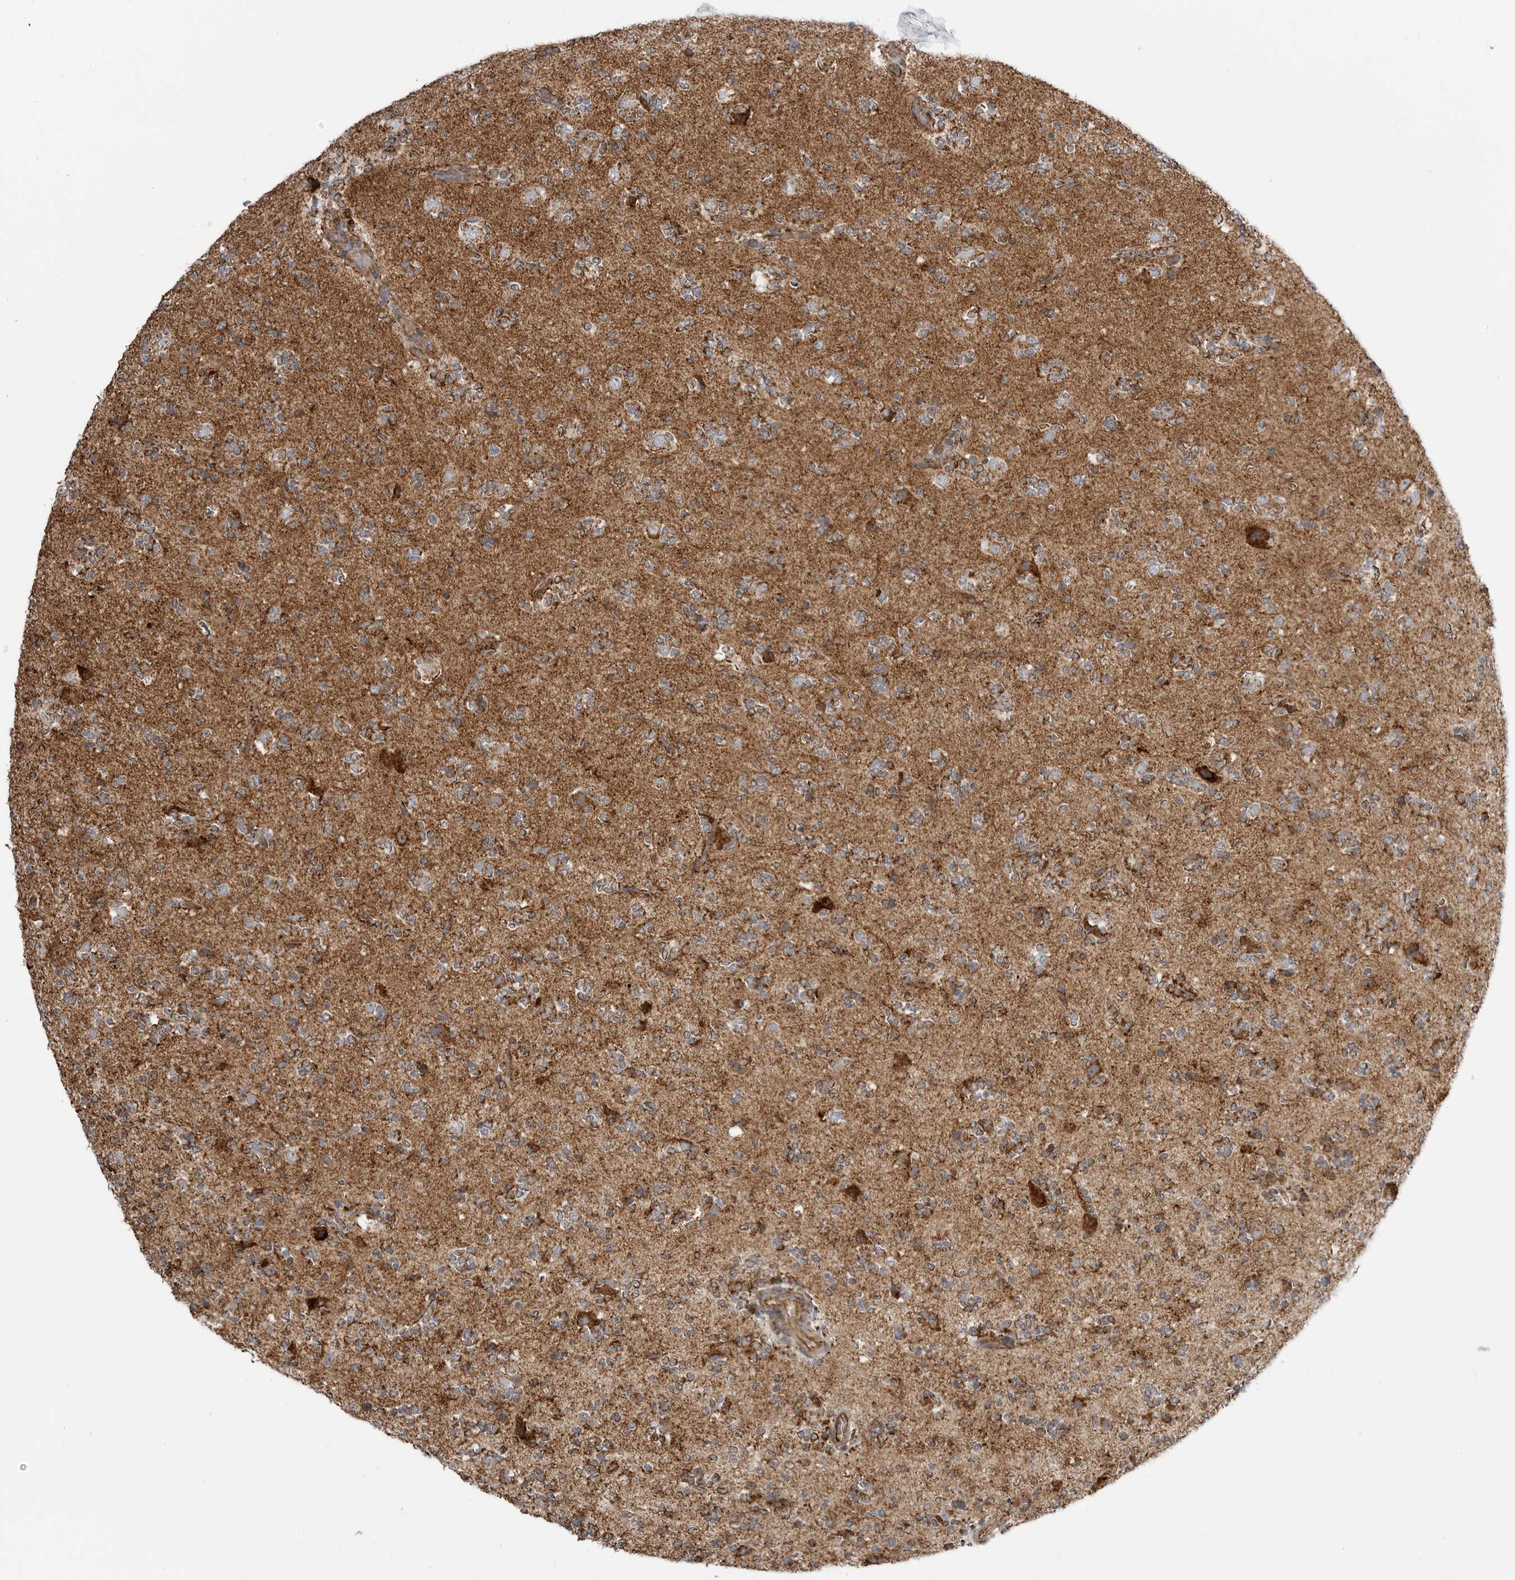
{"staining": {"intensity": "strong", "quantity": "25%-75%", "location": "cytoplasmic/membranous"}, "tissue": "glioma", "cell_type": "Tumor cells", "image_type": "cancer", "snomed": [{"axis": "morphology", "description": "Glioma, malignant, High grade"}, {"axis": "topography", "description": "Brain"}], "caption": "IHC histopathology image of human malignant glioma (high-grade) stained for a protein (brown), which reveals high levels of strong cytoplasmic/membranous staining in approximately 25%-75% of tumor cells.", "gene": "FH", "patient": {"sex": "female", "age": 62}}